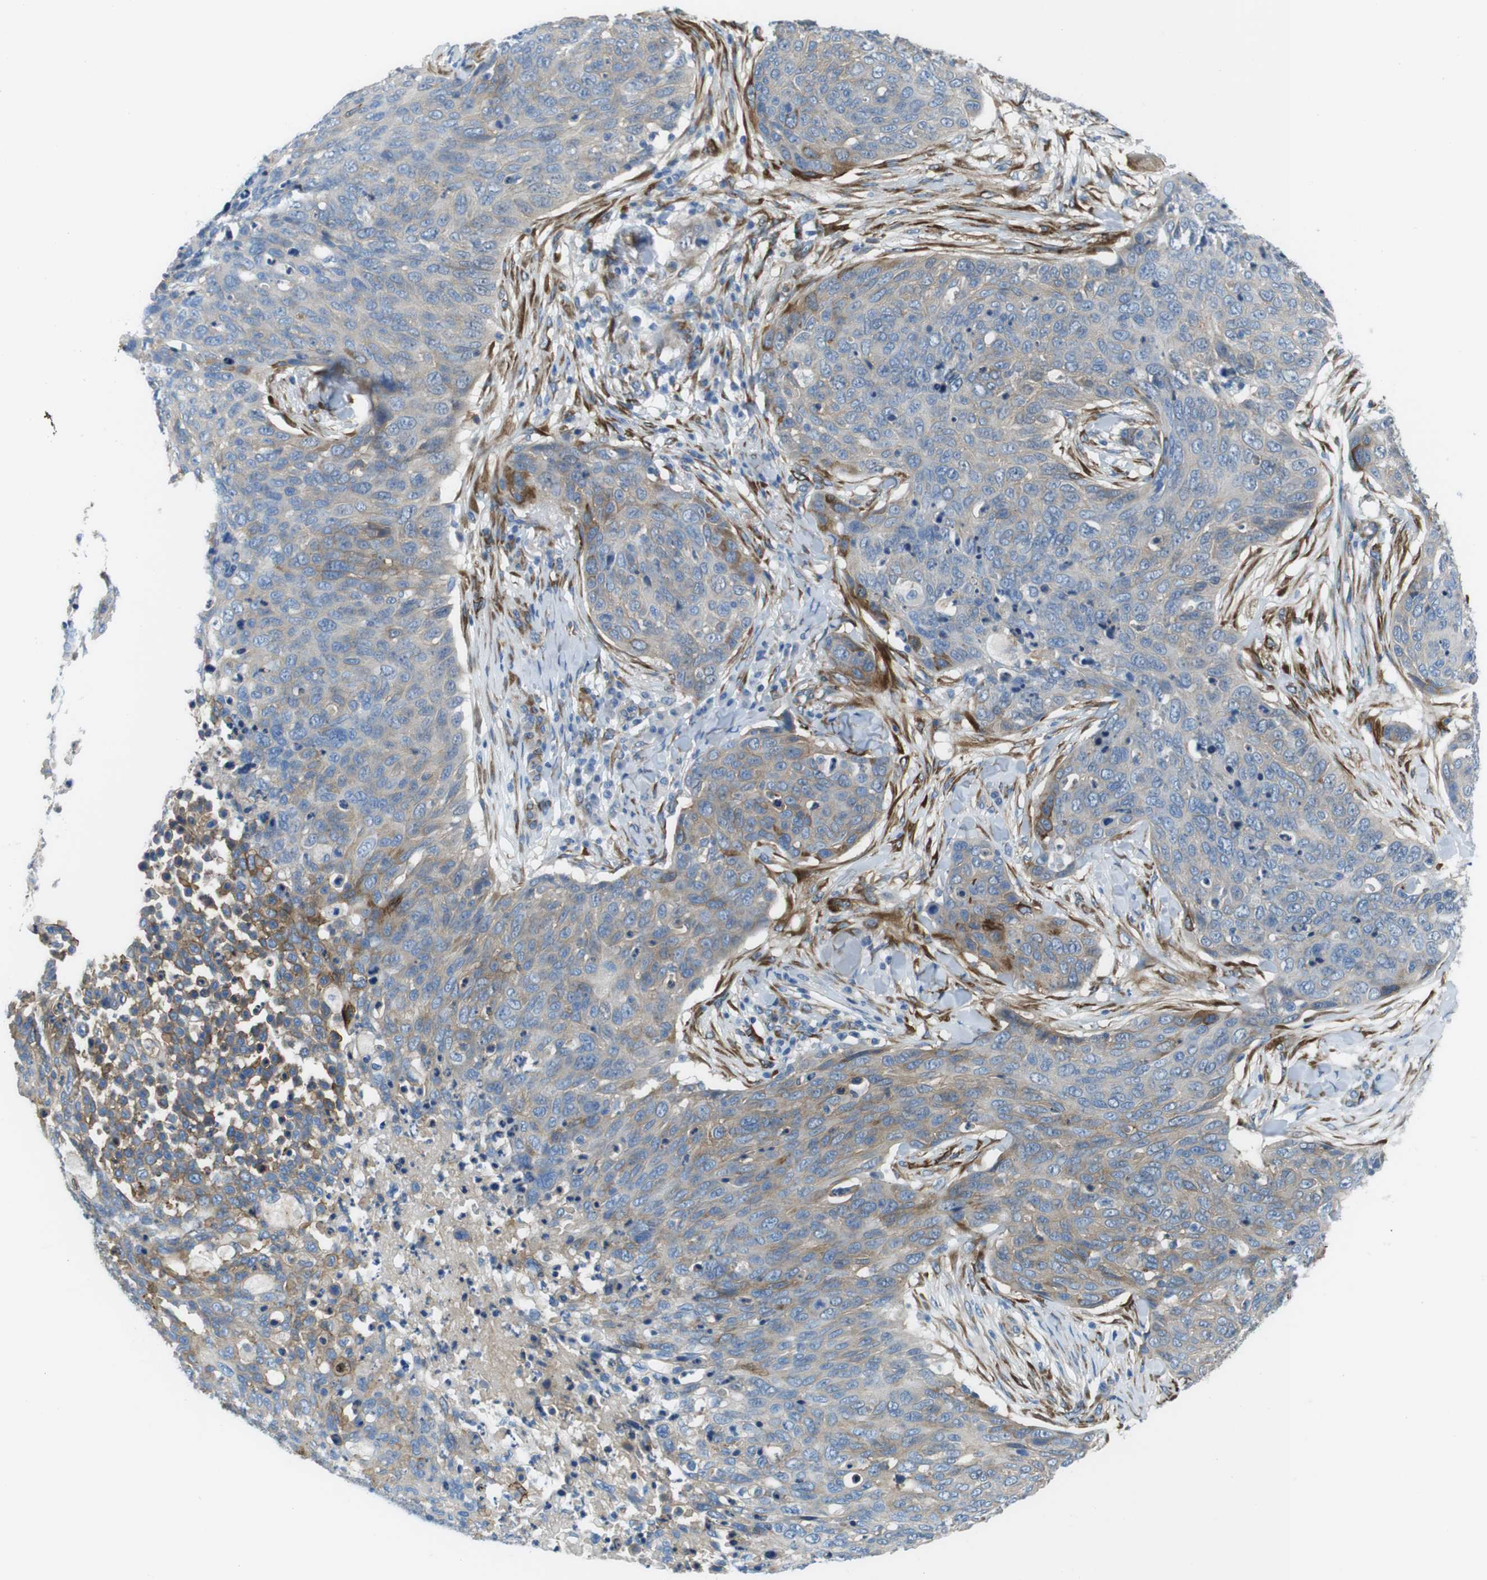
{"staining": {"intensity": "moderate", "quantity": "25%-75%", "location": "cytoplasmic/membranous"}, "tissue": "skin cancer", "cell_type": "Tumor cells", "image_type": "cancer", "snomed": [{"axis": "morphology", "description": "Squamous cell carcinoma in situ, NOS"}, {"axis": "morphology", "description": "Squamous cell carcinoma, NOS"}, {"axis": "topography", "description": "Skin"}], "caption": "Skin cancer was stained to show a protein in brown. There is medium levels of moderate cytoplasmic/membranous staining in approximately 25%-75% of tumor cells. The staining was performed using DAB (3,3'-diaminobenzidine) to visualize the protein expression in brown, while the nuclei were stained in blue with hematoxylin (Magnification: 20x).", "gene": "EMP2", "patient": {"sex": "male", "age": 93}}